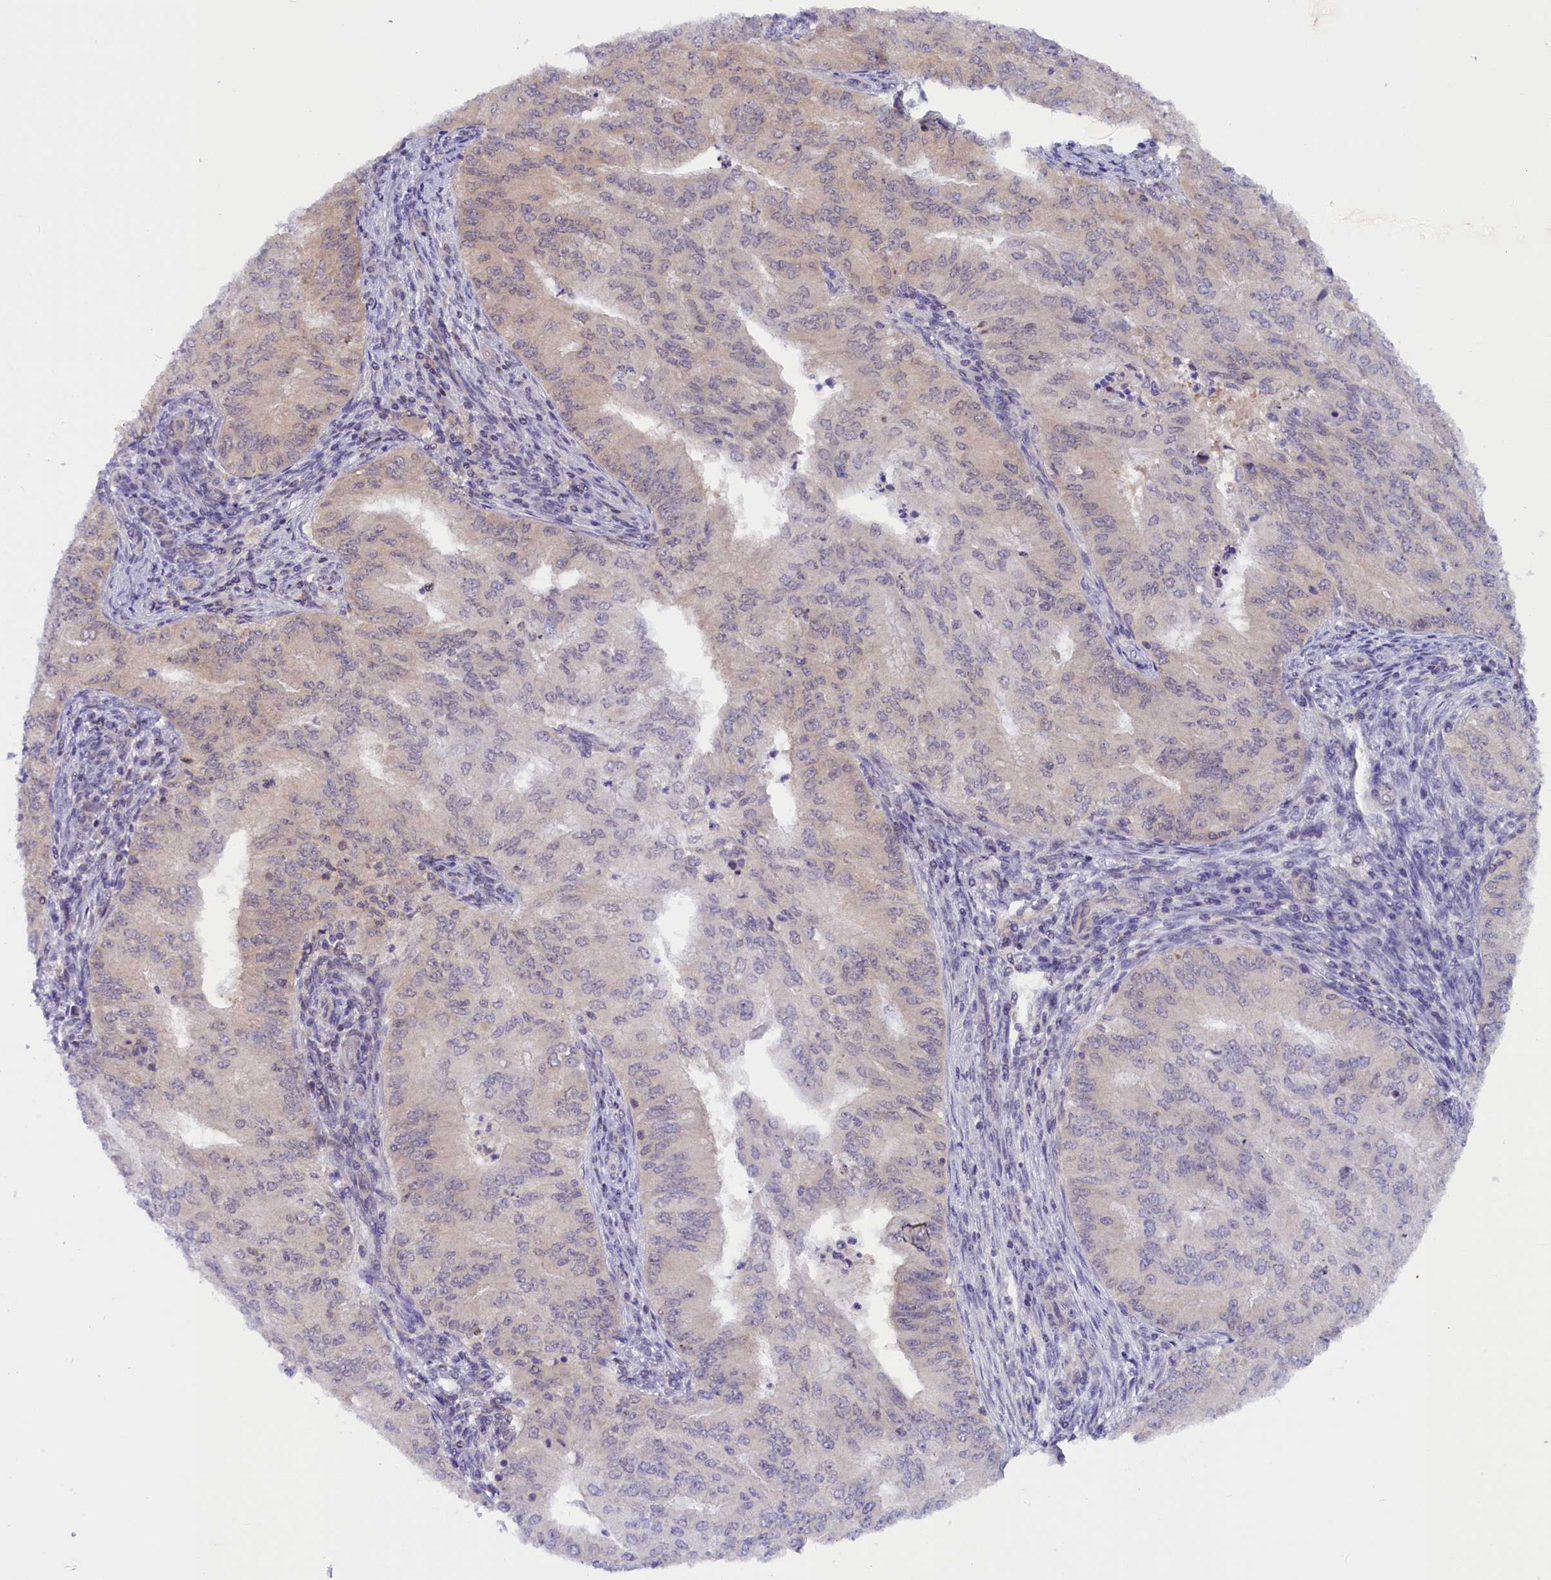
{"staining": {"intensity": "weak", "quantity": "<25%", "location": "cytoplasmic/membranous"}, "tissue": "endometrial cancer", "cell_type": "Tumor cells", "image_type": "cancer", "snomed": [{"axis": "morphology", "description": "Adenocarcinoma, NOS"}, {"axis": "topography", "description": "Endometrium"}], "caption": "Immunohistochemistry photomicrograph of neoplastic tissue: endometrial adenocarcinoma stained with DAB (3,3'-diaminobenzidine) reveals no significant protein expression in tumor cells.", "gene": "TBCB", "patient": {"sex": "female", "age": 50}}